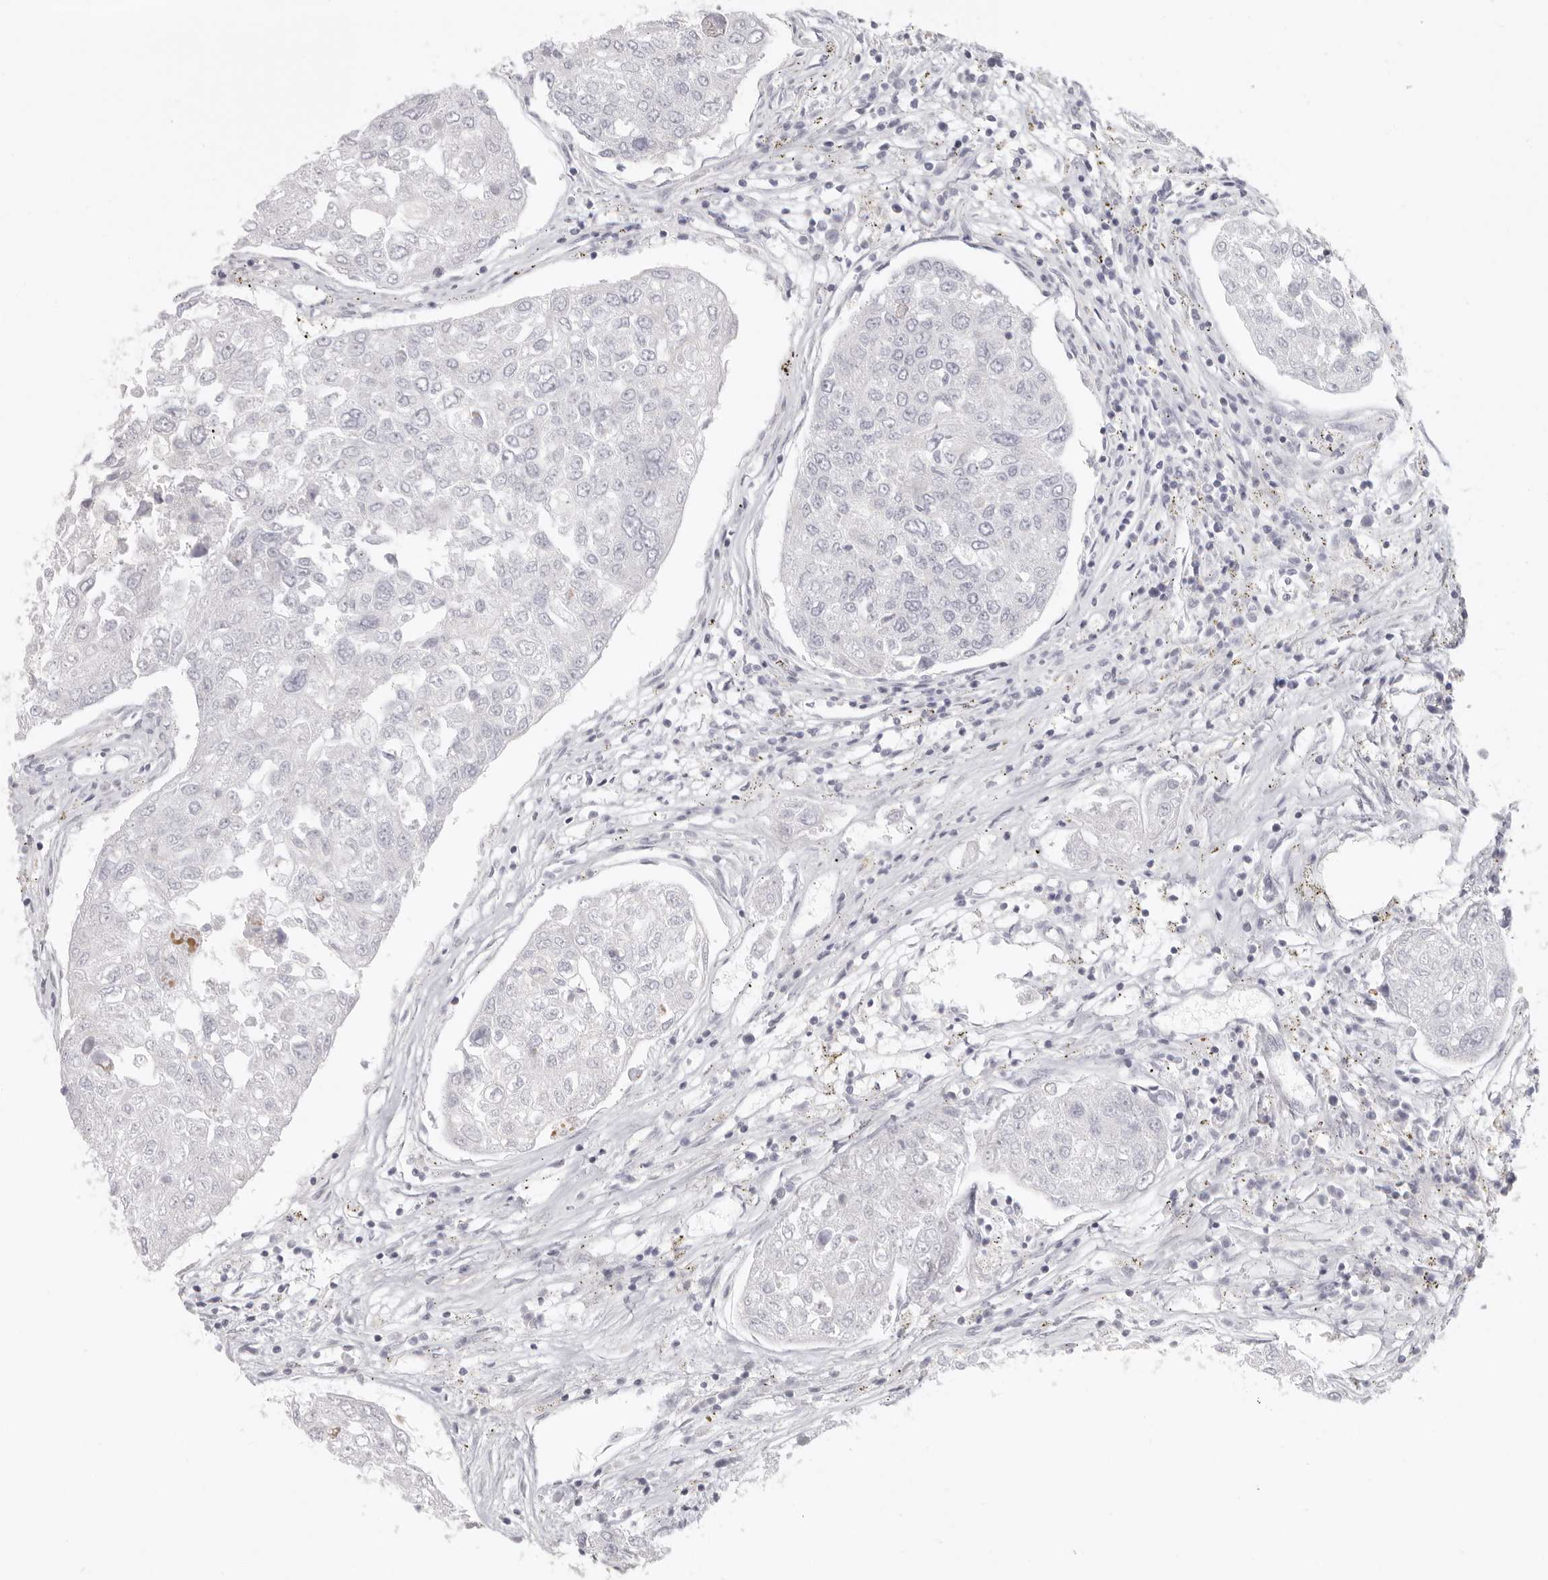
{"staining": {"intensity": "negative", "quantity": "none", "location": "none"}, "tissue": "urothelial cancer", "cell_type": "Tumor cells", "image_type": "cancer", "snomed": [{"axis": "morphology", "description": "Urothelial carcinoma, High grade"}, {"axis": "topography", "description": "Lymph node"}, {"axis": "topography", "description": "Urinary bladder"}], "caption": "Tumor cells show no significant expression in high-grade urothelial carcinoma.", "gene": "RXFP1", "patient": {"sex": "male", "age": 51}}